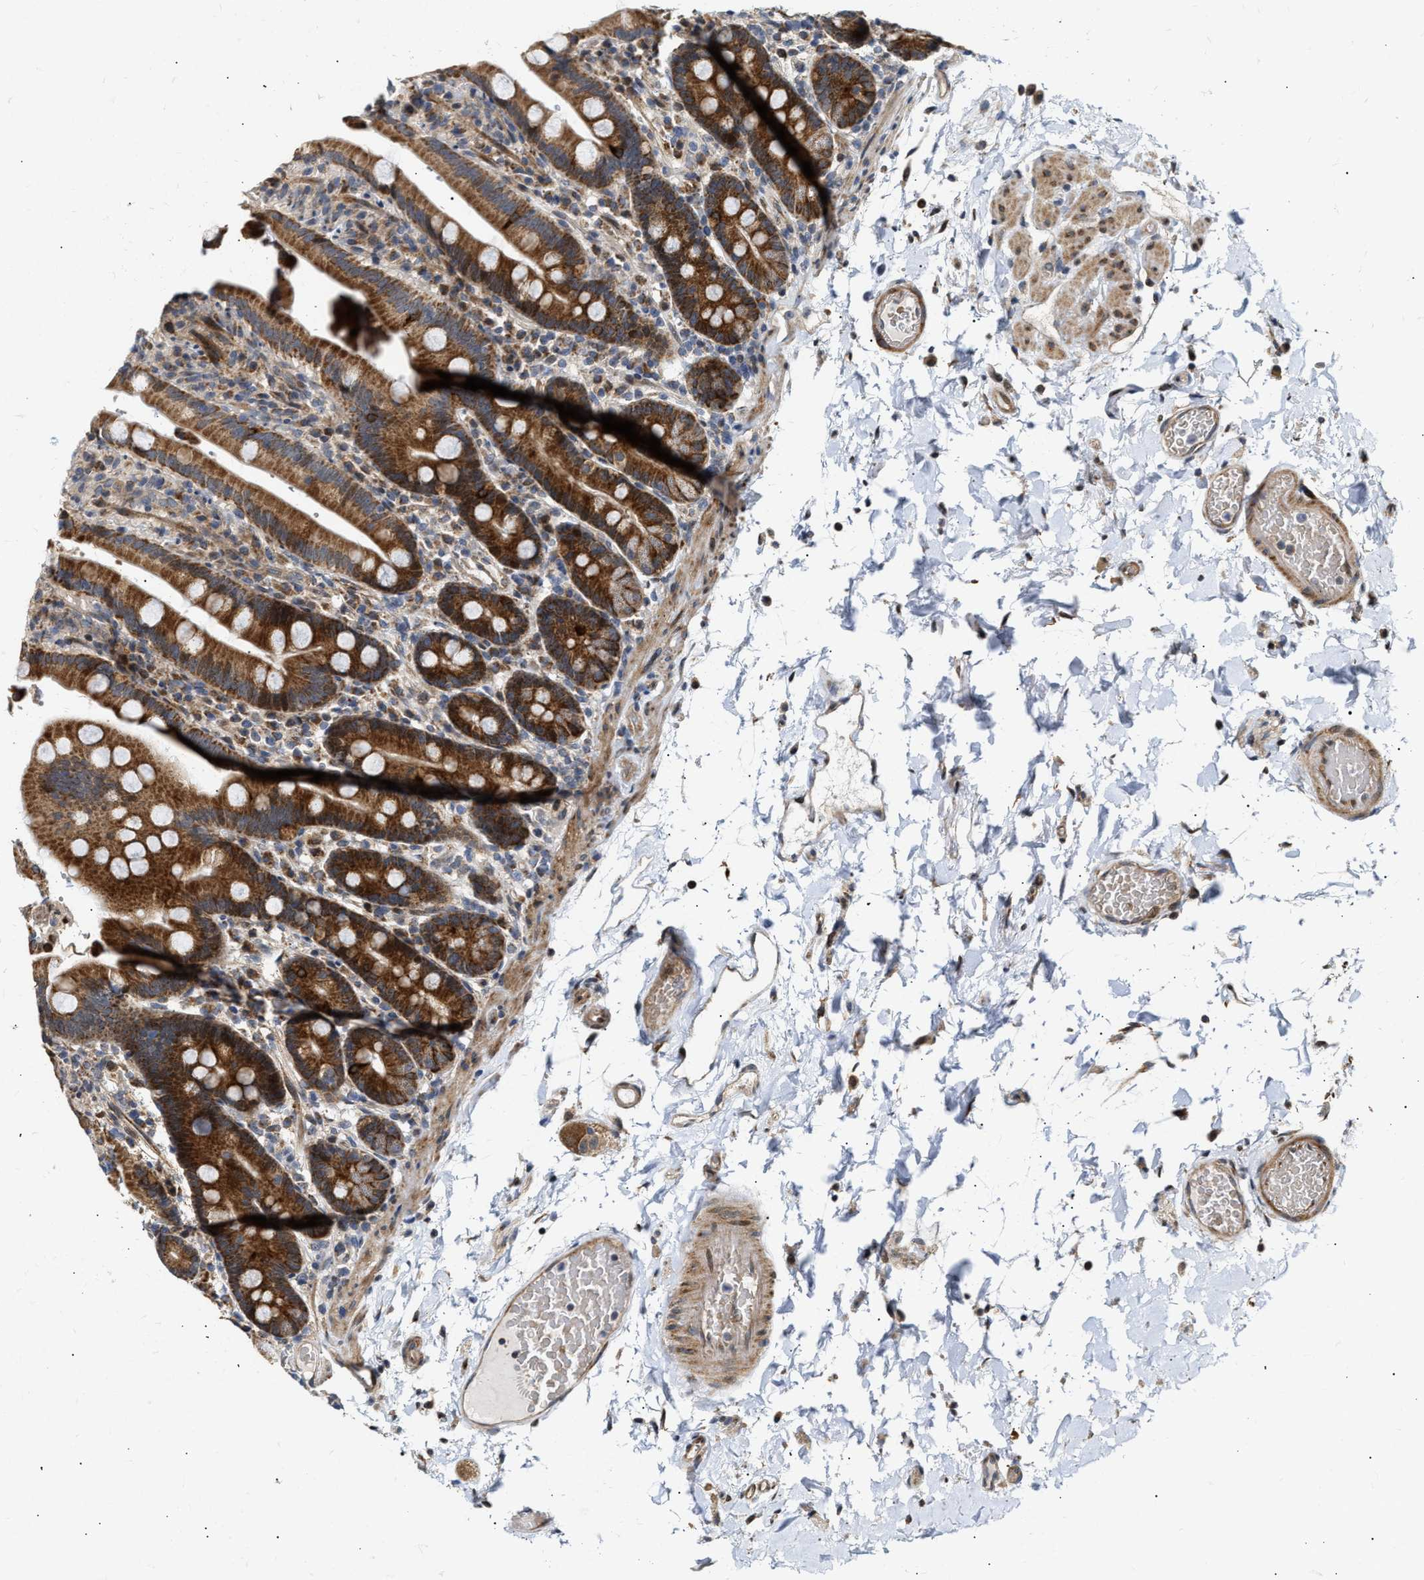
{"staining": {"intensity": "strong", "quantity": ">75%", "location": "cytoplasmic/membranous"}, "tissue": "duodenum", "cell_type": "Glandular cells", "image_type": "normal", "snomed": [{"axis": "morphology", "description": "Normal tissue, NOS"}, {"axis": "topography", "description": "Small intestine, NOS"}], "caption": "Duodenum stained for a protein reveals strong cytoplasmic/membranous positivity in glandular cells. Using DAB (3,3'-diaminobenzidine) (brown) and hematoxylin (blue) stains, captured at high magnification using brightfield microscopy.", "gene": "DEPTOR", "patient": {"sex": "female", "age": 71}}